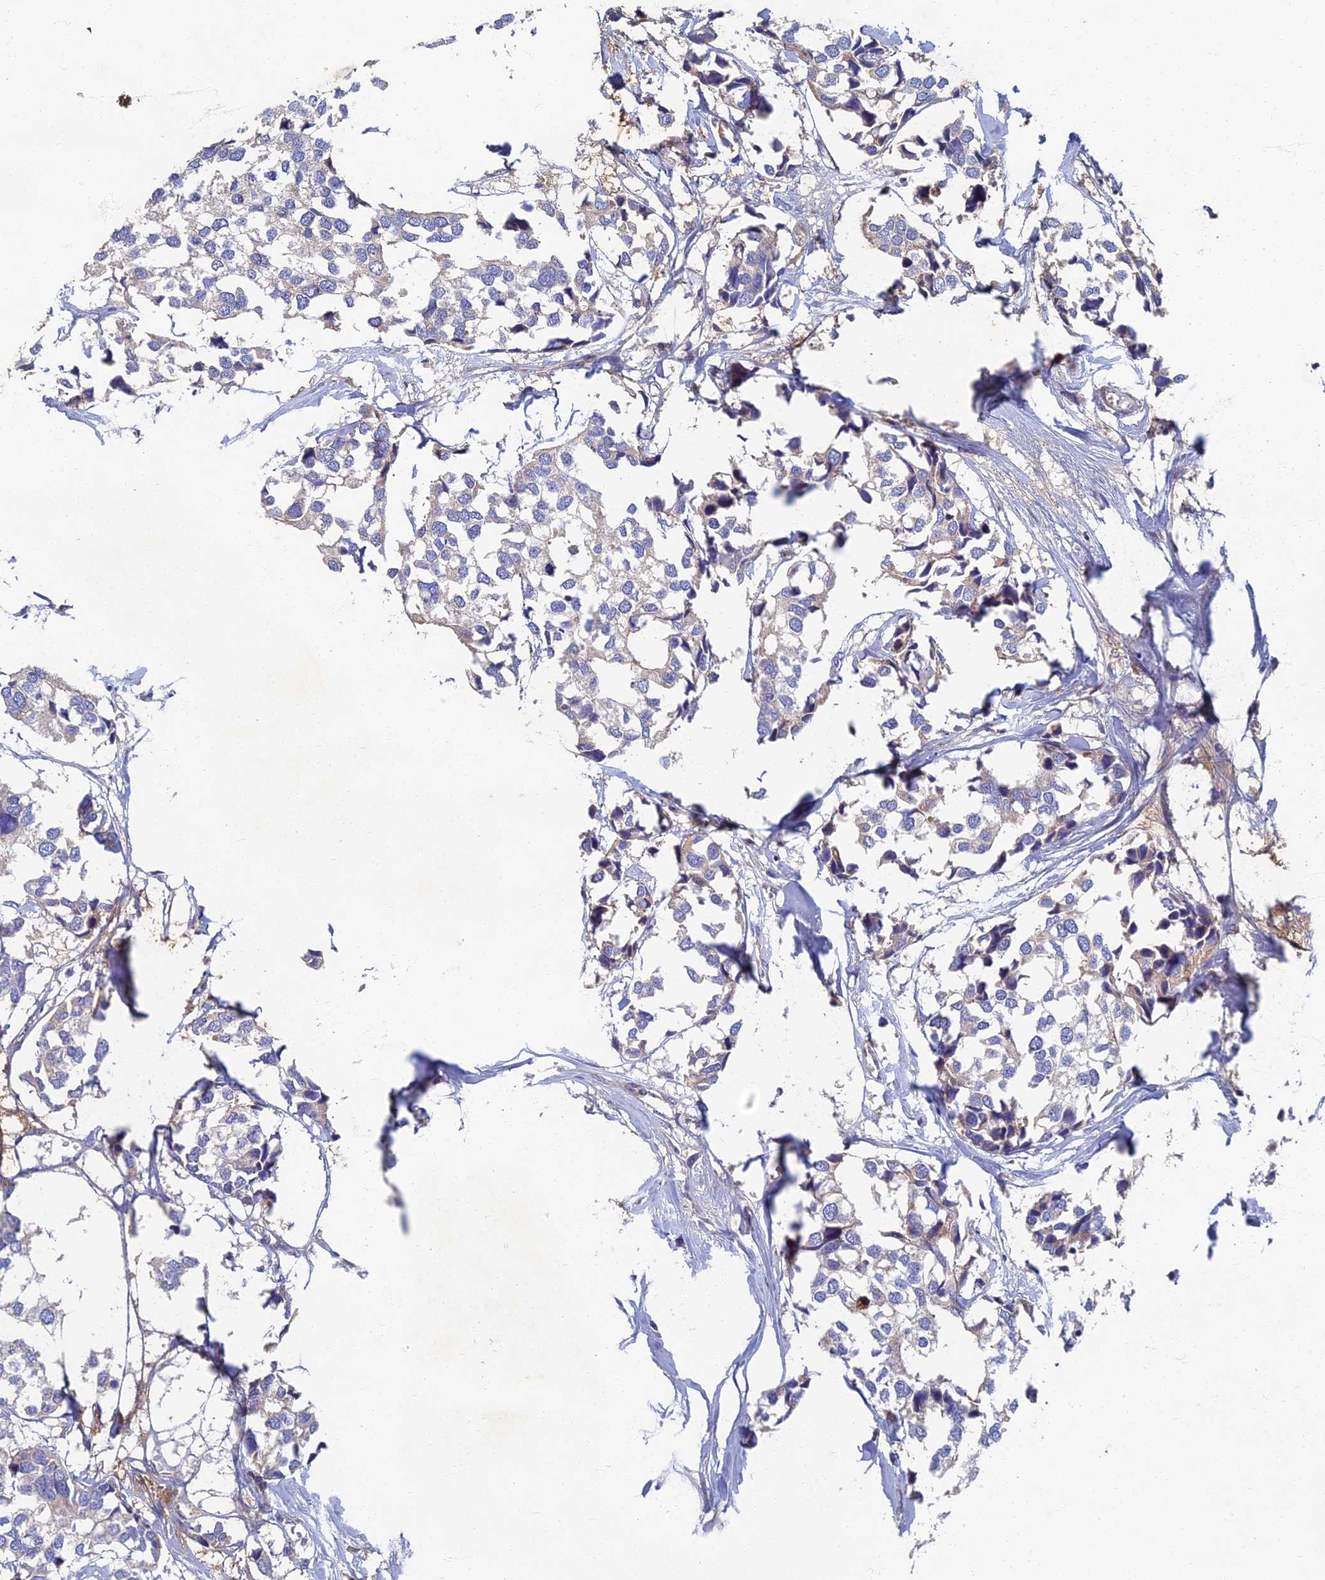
{"staining": {"intensity": "negative", "quantity": "none", "location": "none"}, "tissue": "breast cancer", "cell_type": "Tumor cells", "image_type": "cancer", "snomed": [{"axis": "morphology", "description": "Duct carcinoma"}, {"axis": "topography", "description": "Breast"}], "caption": "Immunohistochemical staining of human breast cancer shows no significant staining in tumor cells.", "gene": "RNASEK", "patient": {"sex": "female", "age": 83}}